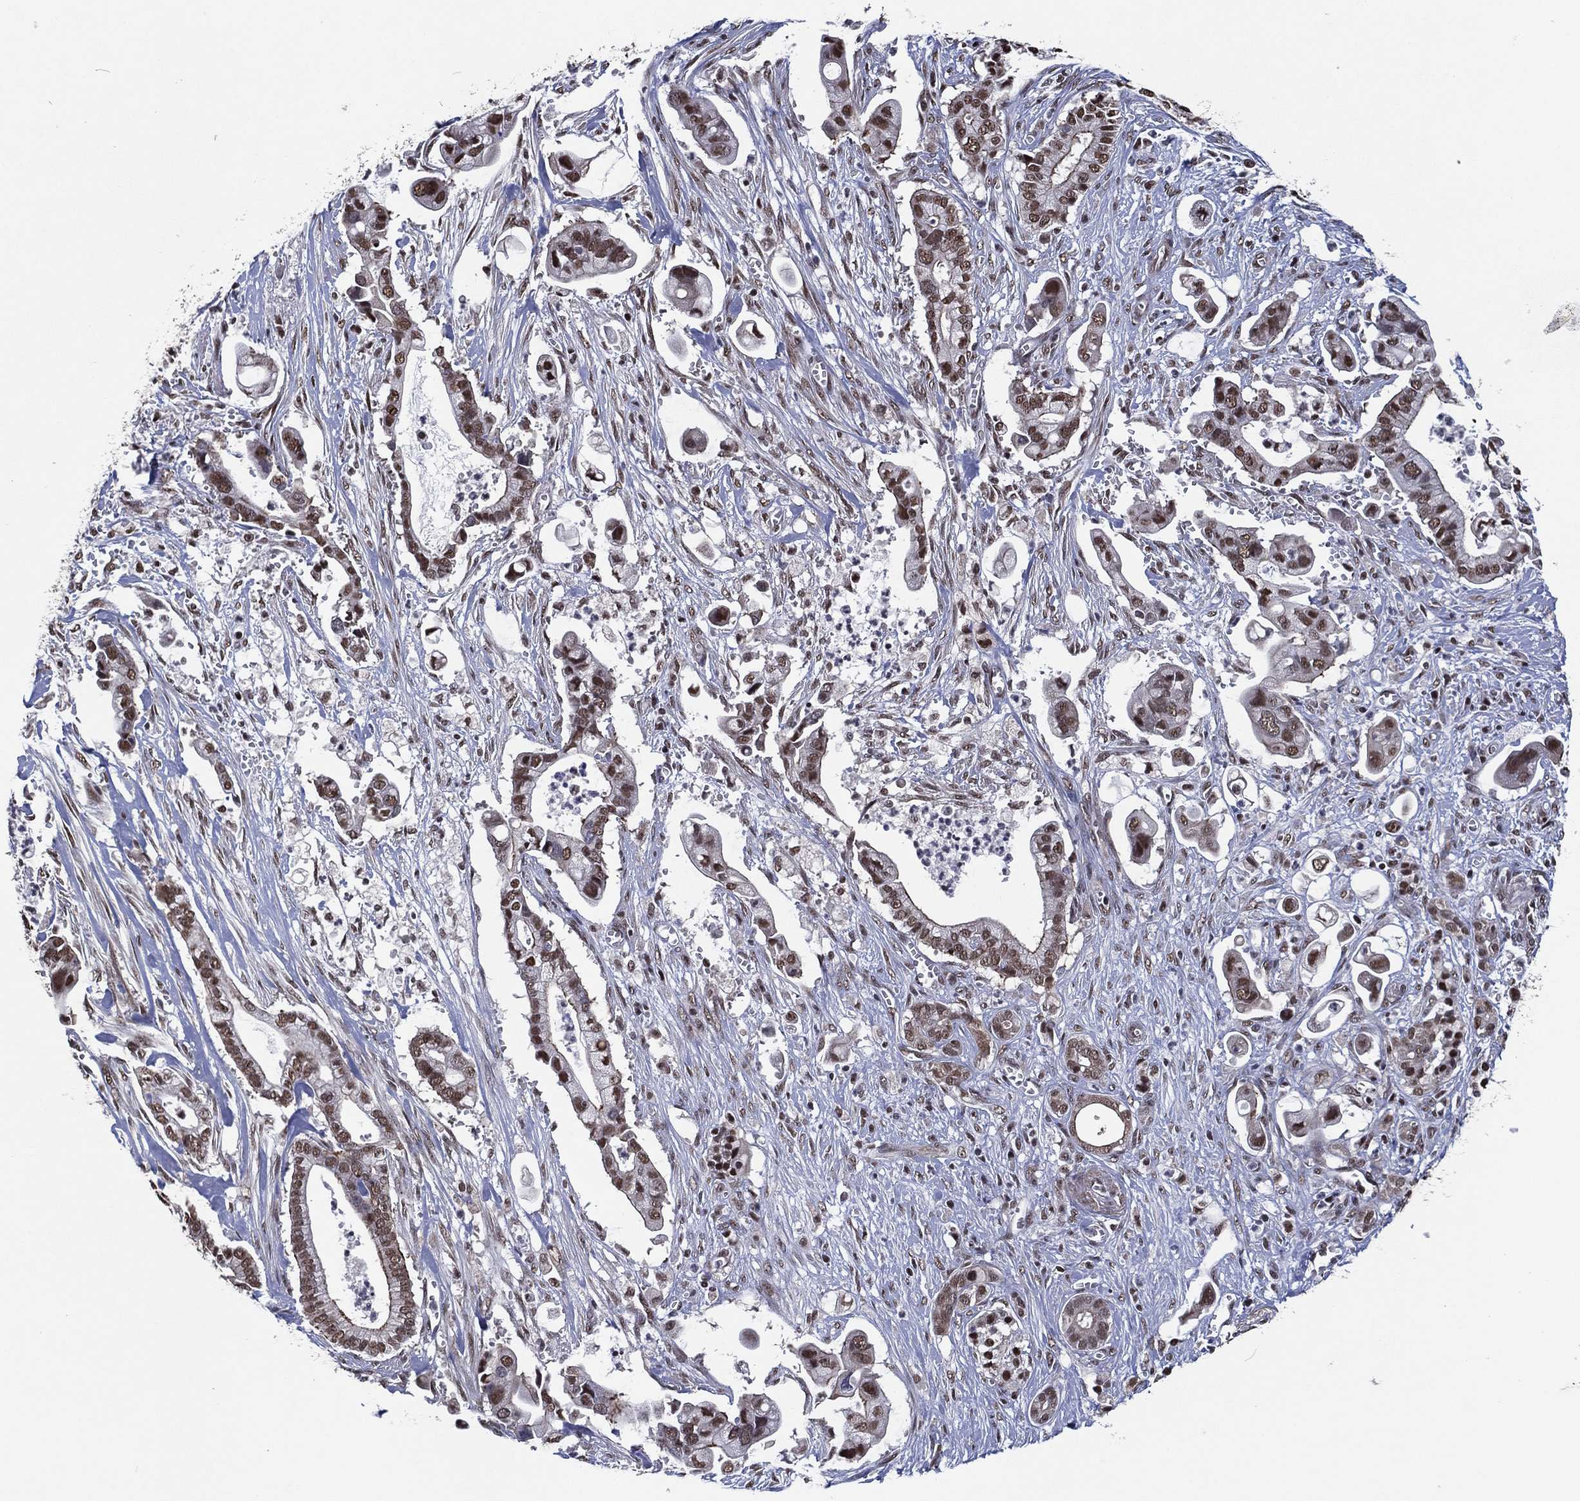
{"staining": {"intensity": "moderate", "quantity": "<25%", "location": "cytoplasmic/membranous,nuclear"}, "tissue": "pancreatic cancer", "cell_type": "Tumor cells", "image_type": "cancer", "snomed": [{"axis": "morphology", "description": "Adenocarcinoma, NOS"}, {"axis": "topography", "description": "Pancreas"}], "caption": "A photomicrograph of pancreatic cancer stained for a protein shows moderate cytoplasmic/membranous and nuclear brown staining in tumor cells.", "gene": "ZBTB42", "patient": {"sex": "male", "age": 61}}